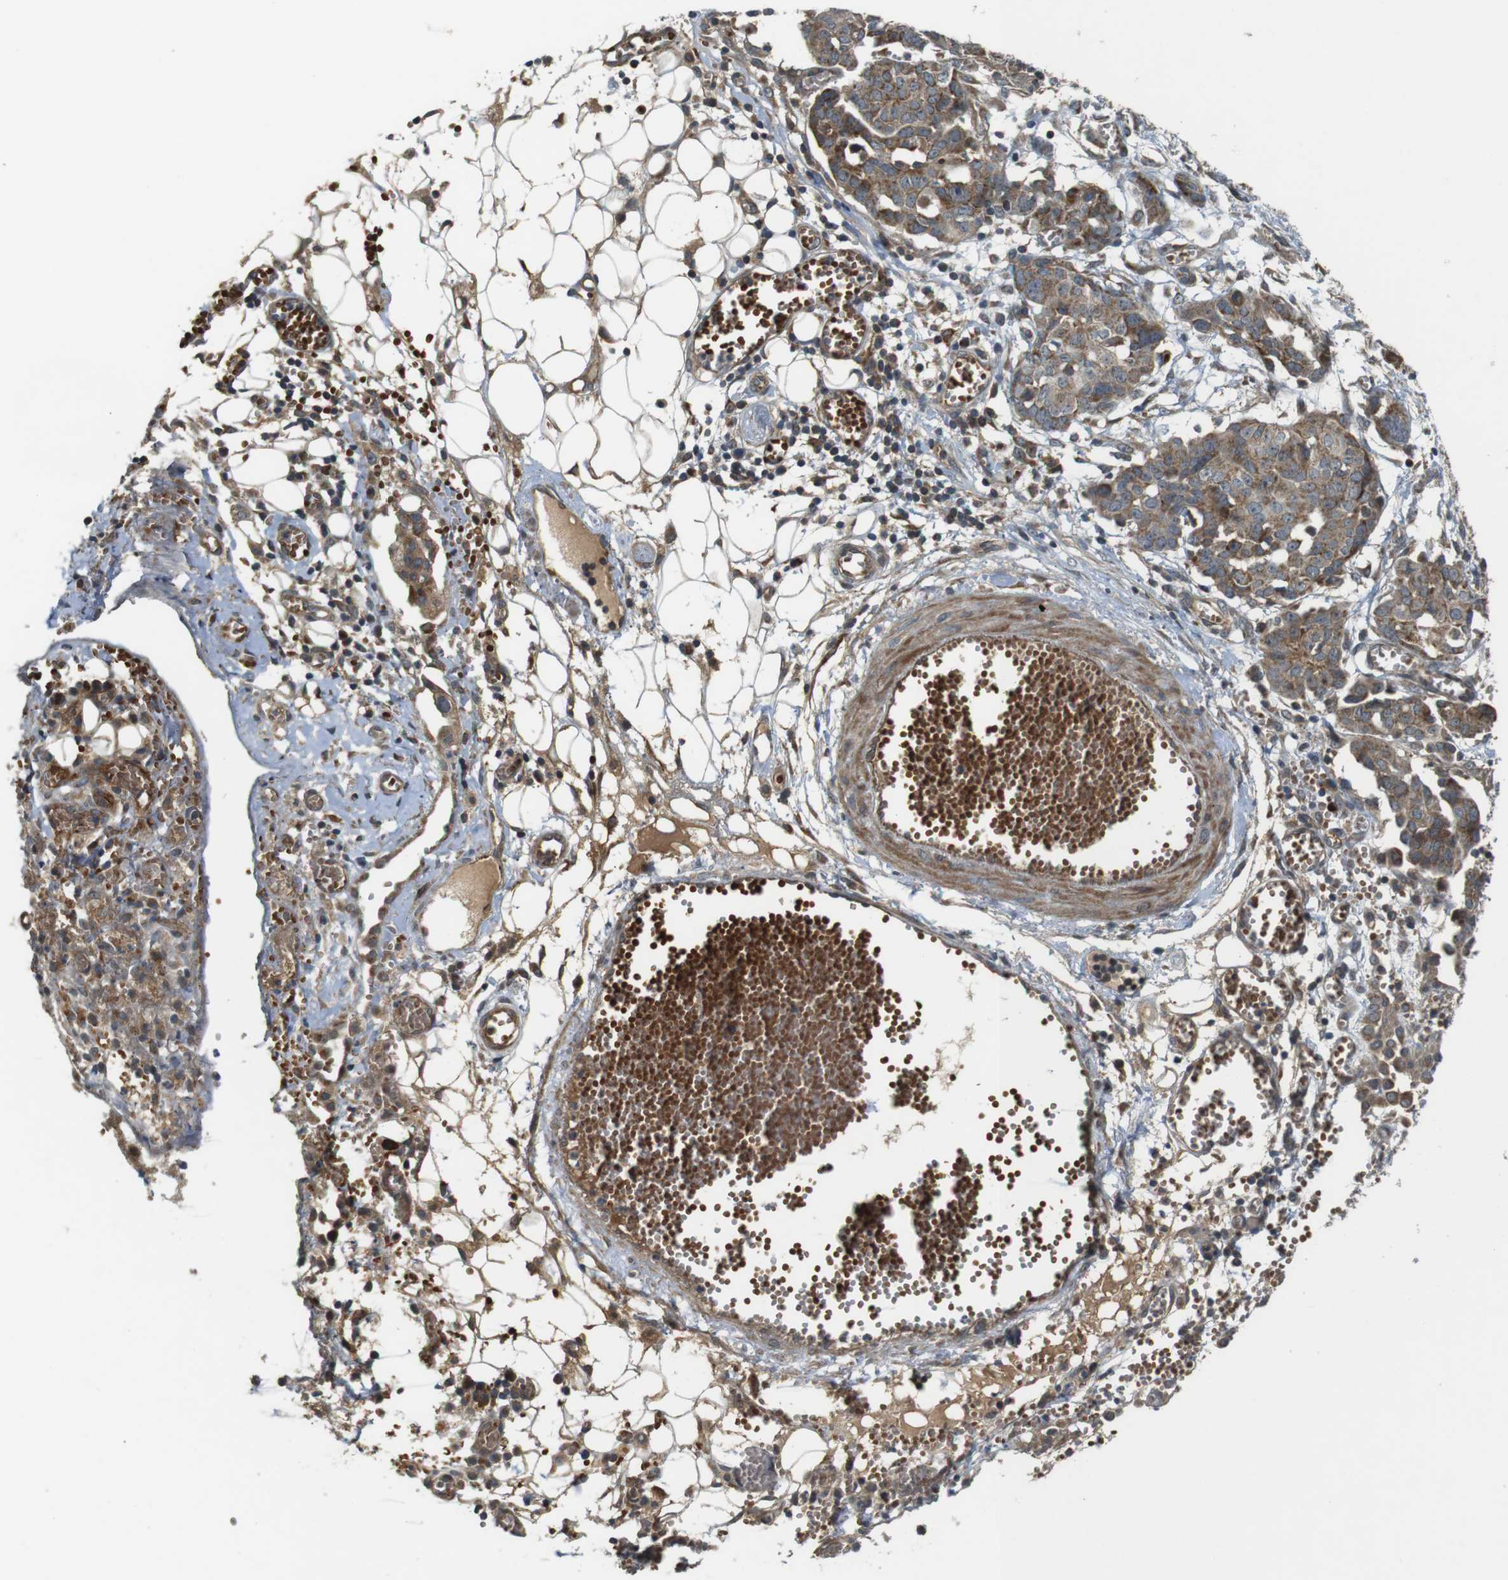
{"staining": {"intensity": "moderate", "quantity": ">75%", "location": "cytoplasmic/membranous"}, "tissue": "ovarian cancer", "cell_type": "Tumor cells", "image_type": "cancer", "snomed": [{"axis": "morphology", "description": "Cystadenocarcinoma, serous, NOS"}, {"axis": "topography", "description": "Soft tissue"}, {"axis": "topography", "description": "Ovary"}], "caption": "Ovarian serous cystadenocarcinoma tissue displays moderate cytoplasmic/membranous positivity in about >75% of tumor cells, visualized by immunohistochemistry.", "gene": "IFFO2", "patient": {"sex": "female", "age": 57}}